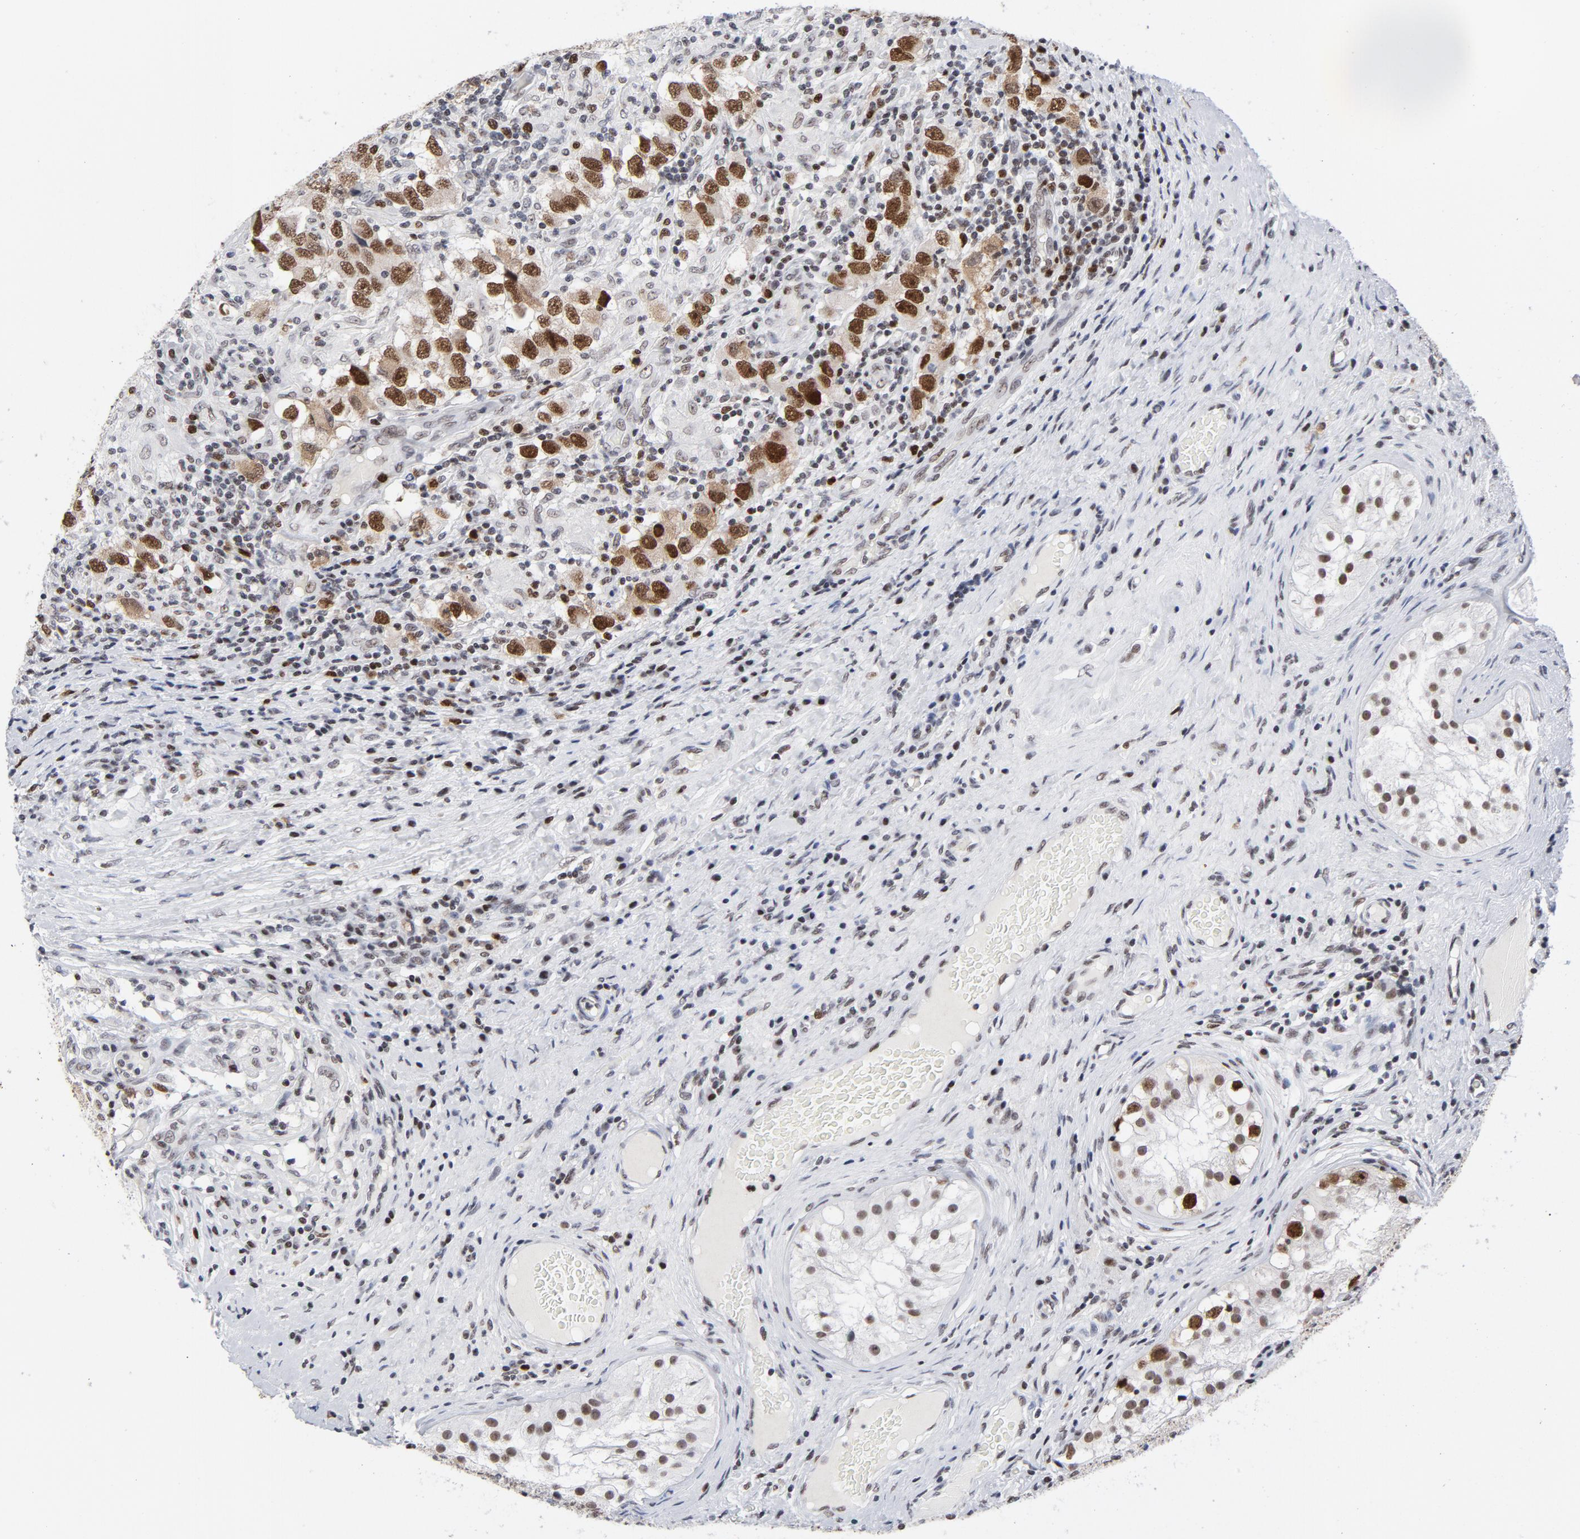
{"staining": {"intensity": "strong", "quantity": ">75%", "location": "cytoplasmic/membranous,nuclear"}, "tissue": "testis cancer", "cell_type": "Tumor cells", "image_type": "cancer", "snomed": [{"axis": "morphology", "description": "Carcinoma, Embryonal, NOS"}, {"axis": "topography", "description": "Testis"}], "caption": "Protein staining demonstrates strong cytoplasmic/membranous and nuclear positivity in approximately >75% of tumor cells in testis cancer (embryonal carcinoma).", "gene": "RFC4", "patient": {"sex": "male", "age": 21}}